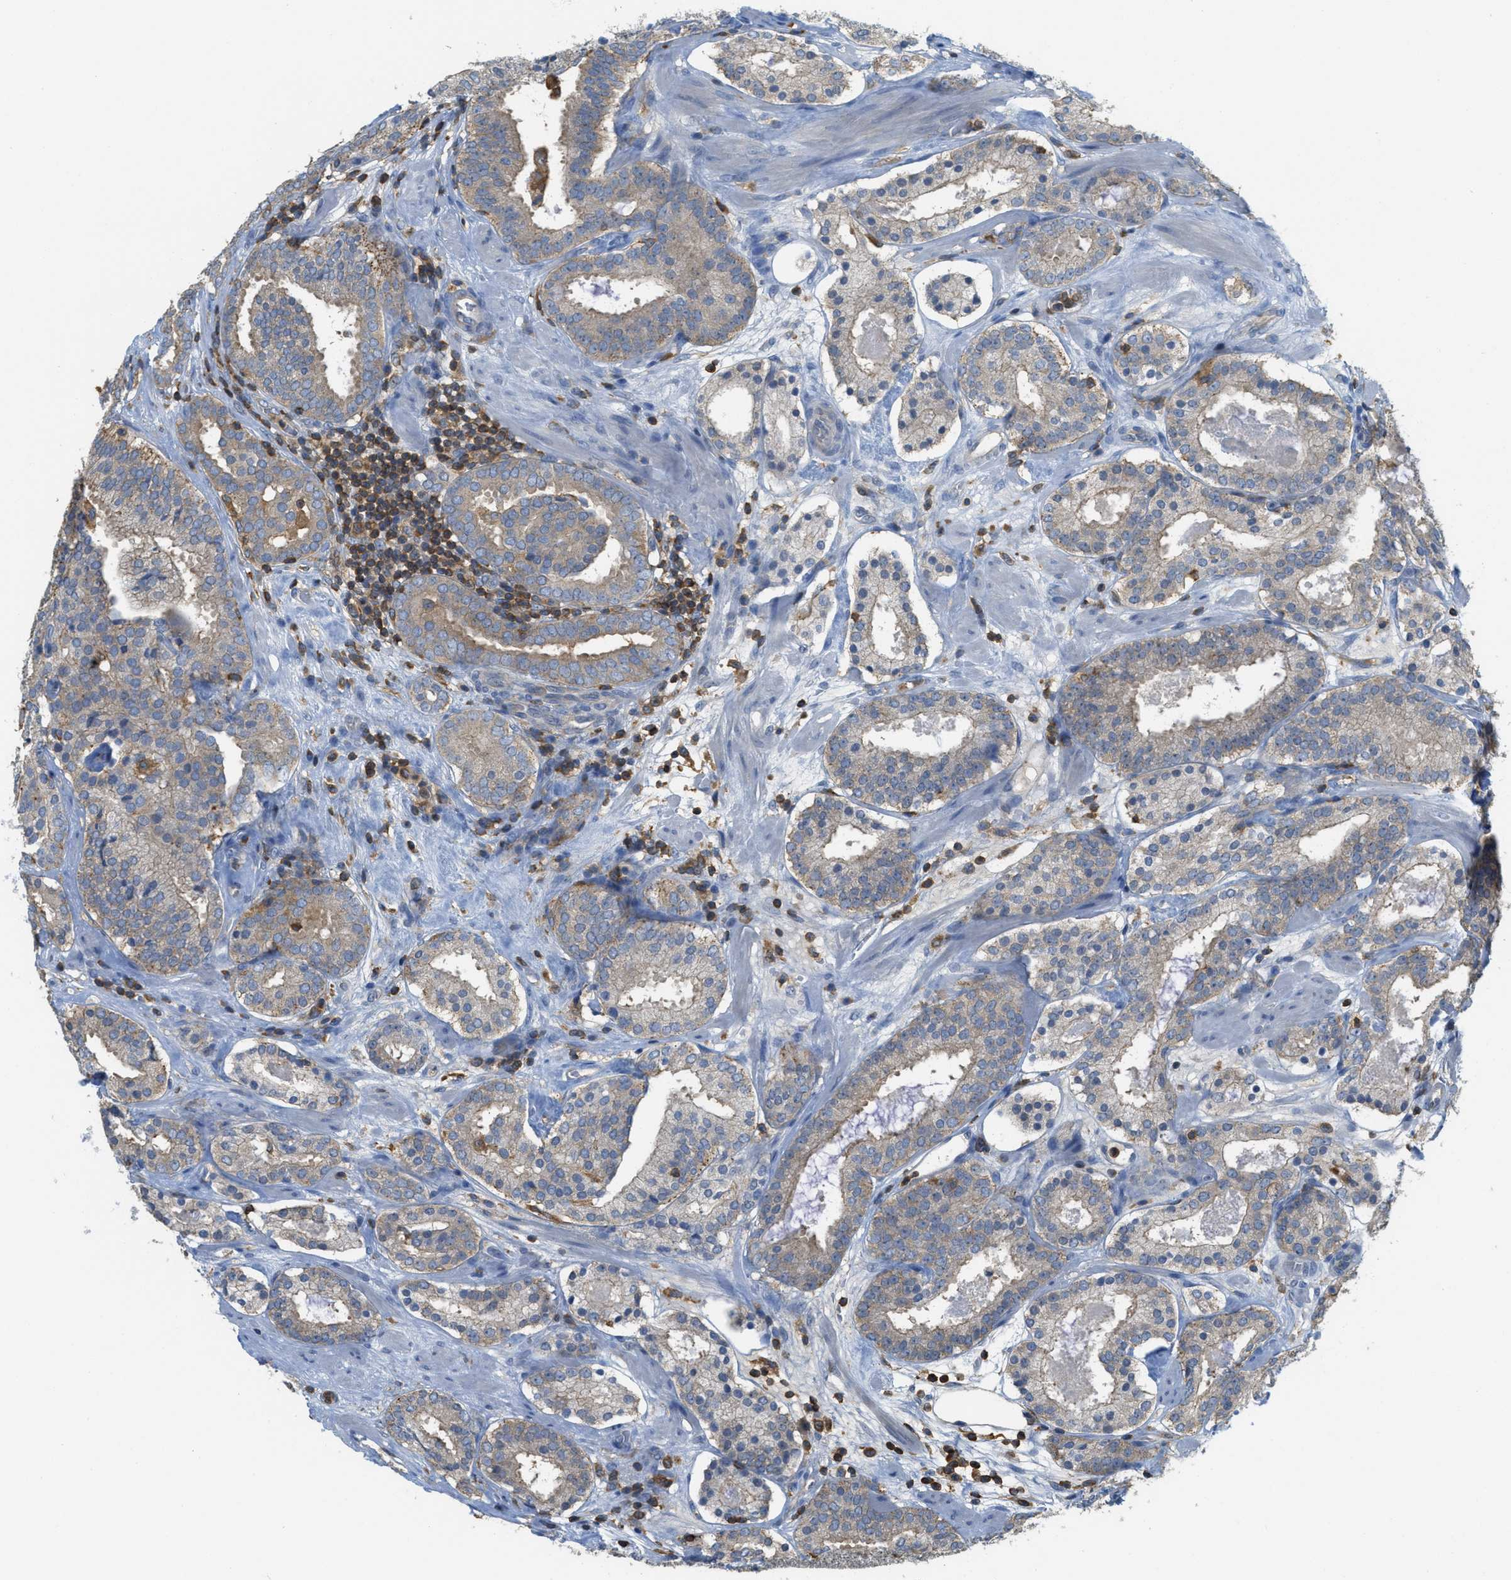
{"staining": {"intensity": "weak", "quantity": ">75%", "location": "cytoplasmic/membranous"}, "tissue": "prostate cancer", "cell_type": "Tumor cells", "image_type": "cancer", "snomed": [{"axis": "morphology", "description": "Adenocarcinoma, Low grade"}, {"axis": "topography", "description": "Prostate"}], "caption": "IHC image of human adenocarcinoma (low-grade) (prostate) stained for a protein (brown), which demonstrates low levels of weak cytoplasmic/membranous staining in approximately >75% of tumor cells.", "gene": "GRIK2", "patient": {"sex": "male", "age": 69}}